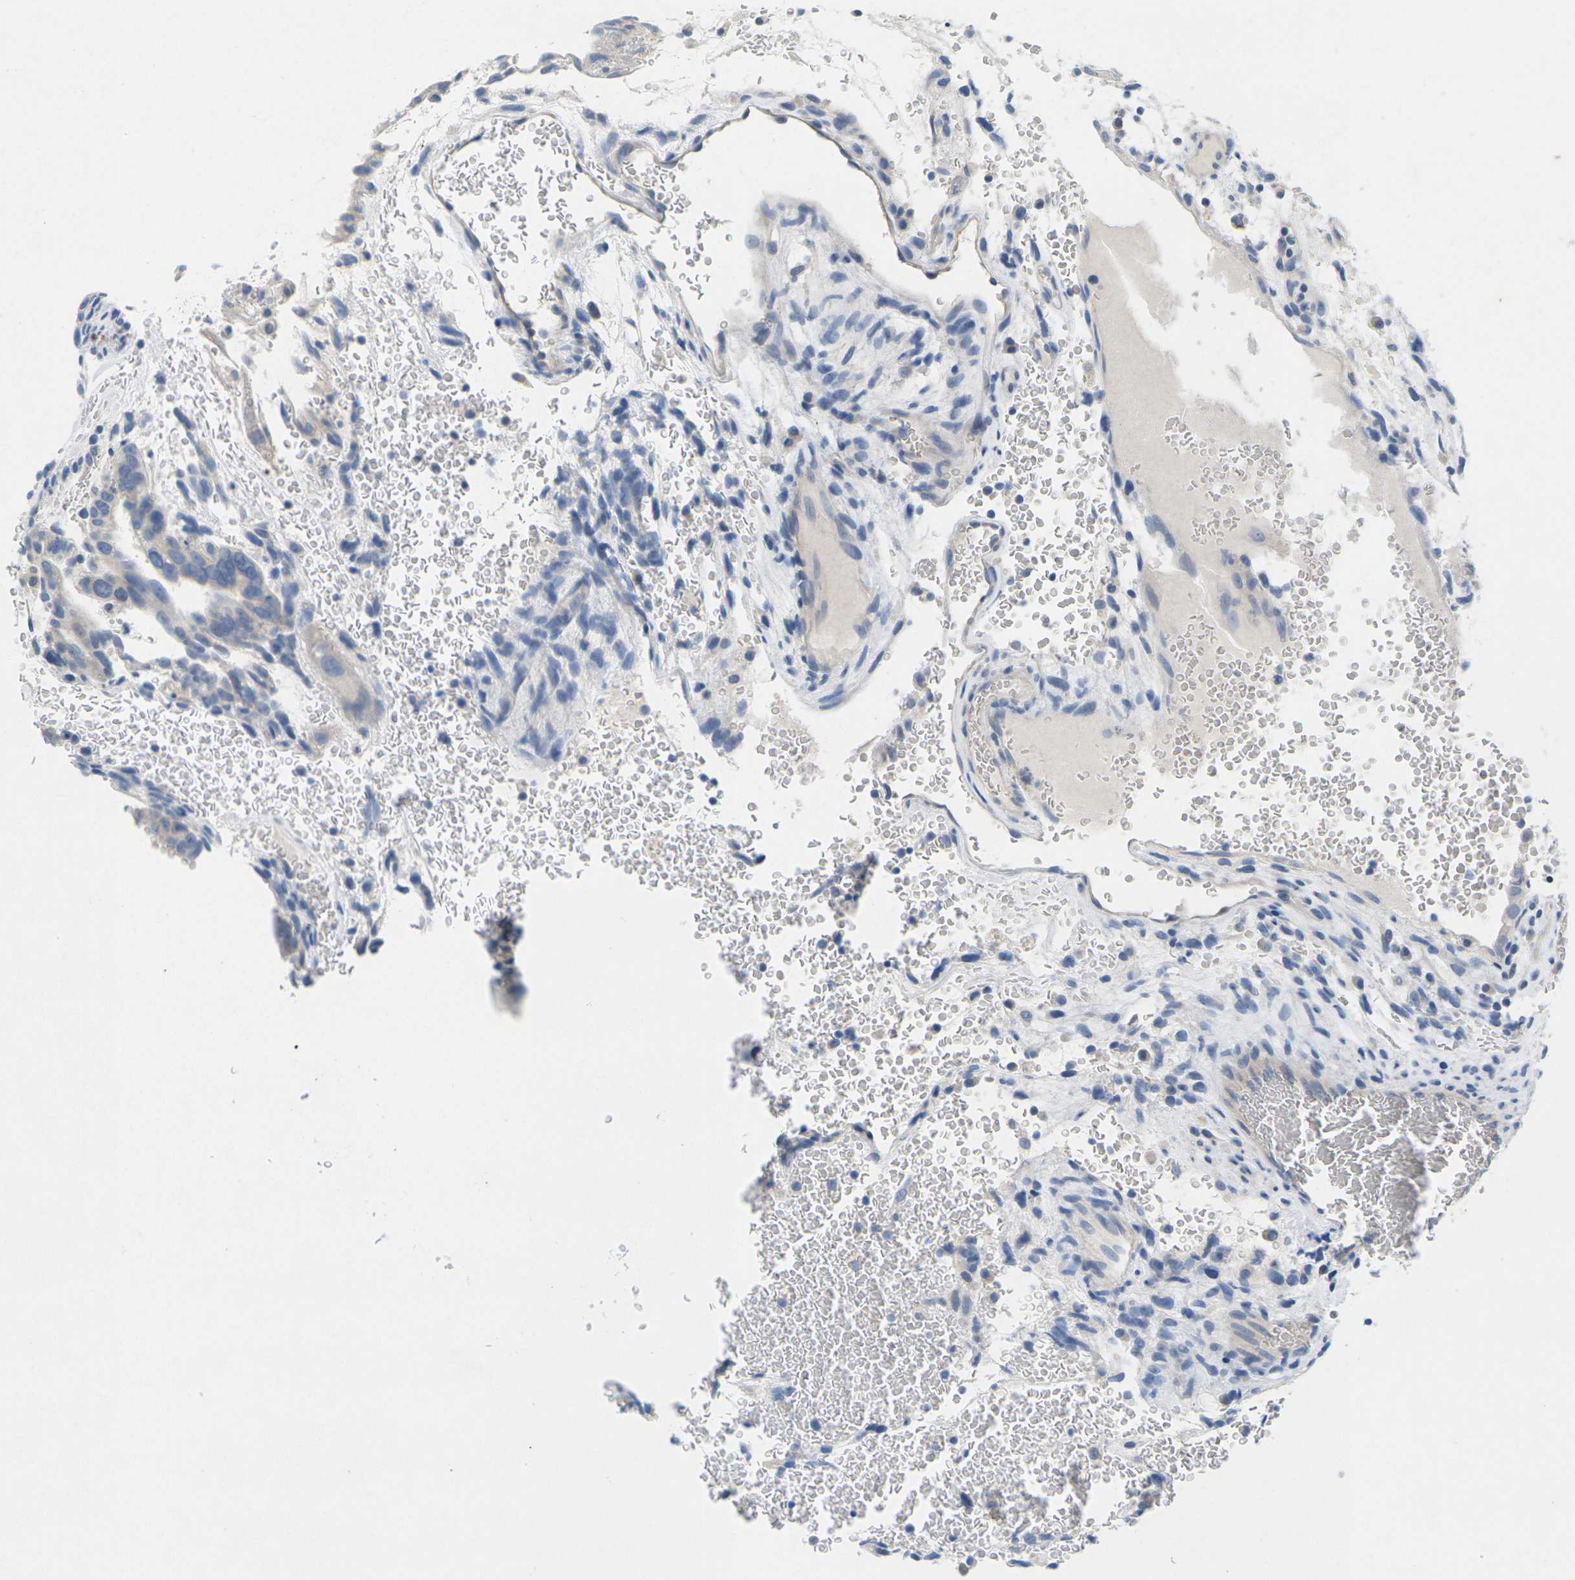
{"staining": {"intensity": "negative", "quantity": "none", "location": "none"}, "tissue": "testis cancer", "cell_type": "Tumor cells", "image_type": "cancer", "snomed": [{"axis": "morphology", "description": "Seminoma, NOS"}, {"axis": "morphology", "description": "Carcinoma, Embryonal, NOS"}, {"axis": "topography", "description": "Testis"}], "caption": "IHC photomicrograph of neoplastic tissue: embryonal carcinoma (testis) stained with DAB (3,3'-diaminobenzidine) displays no significant protein staining in tumor cells. (Stains: DAB immunohistochemistry (IHC) with hematoxylin counter stain, Microscopy: brightfield microscopy at high magnification).", "gene": "TNNI3", "patient": {"sex": "male", "age": 52}}